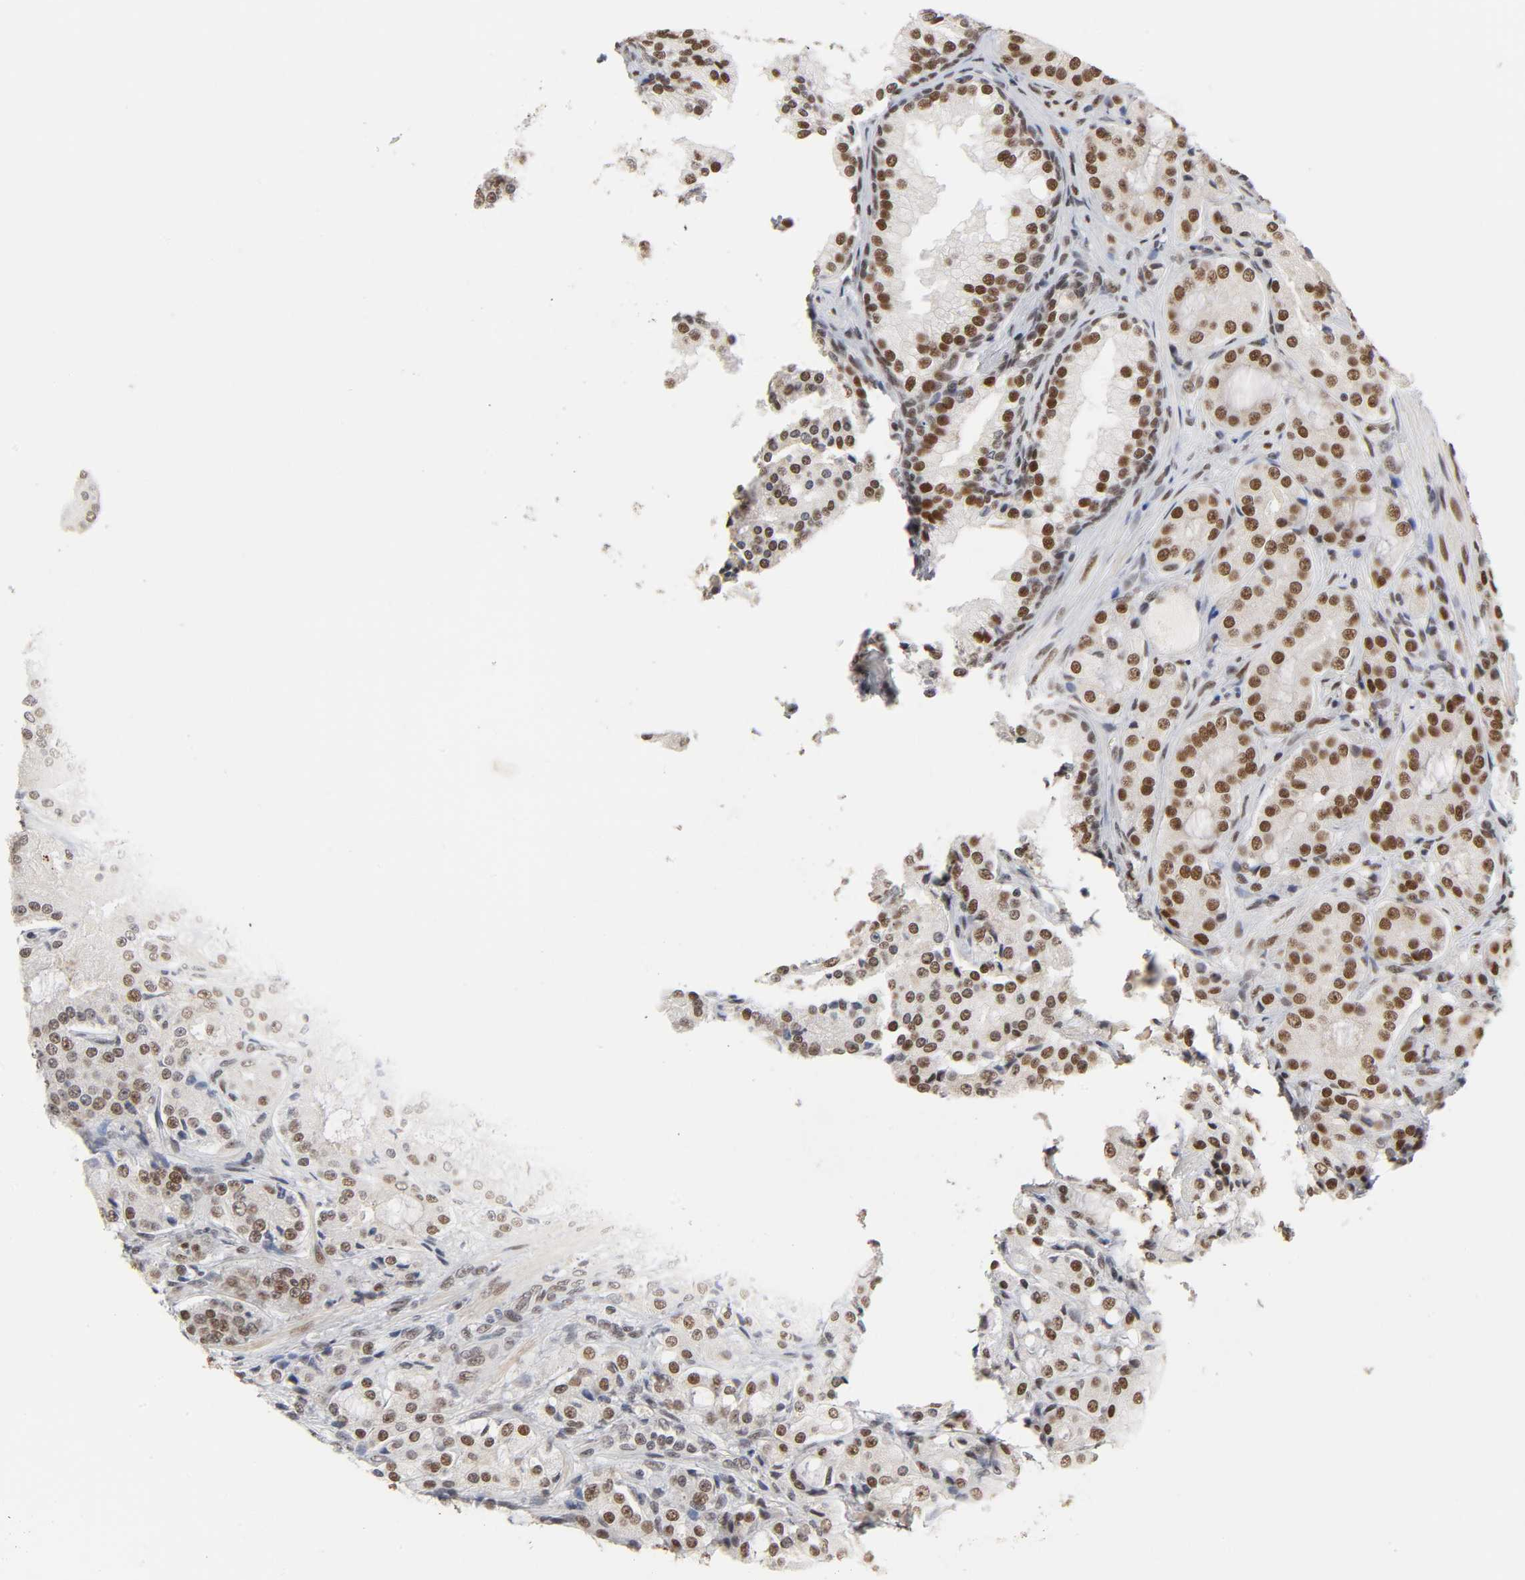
{"staining": {"intensity": "strong", "quantity": ">75%", "location": "nuclear"}, "tissue": "prostate cancer", "cell_type": "Tumor cells", "image_type": "cancer", "snomed": [{"axis": "morphology", "description": "Adenocarcinoma, High grade"}, {"axis": "topography", "description": "Prostate"}], "caption": "IHC staining of prostate cancer (high-grade adenocarcinoma), which demonstrates high levels of strong nuclear expression in approximately >75% of tumor cells indicating strong nuclear protein positivity. The staining was performed using DAB (brown) for protein detection and nuclei were counterstained in hematoxylin (blue).", "gene": "TRIM33", "patient": {"sex": "male", "age": 72}}